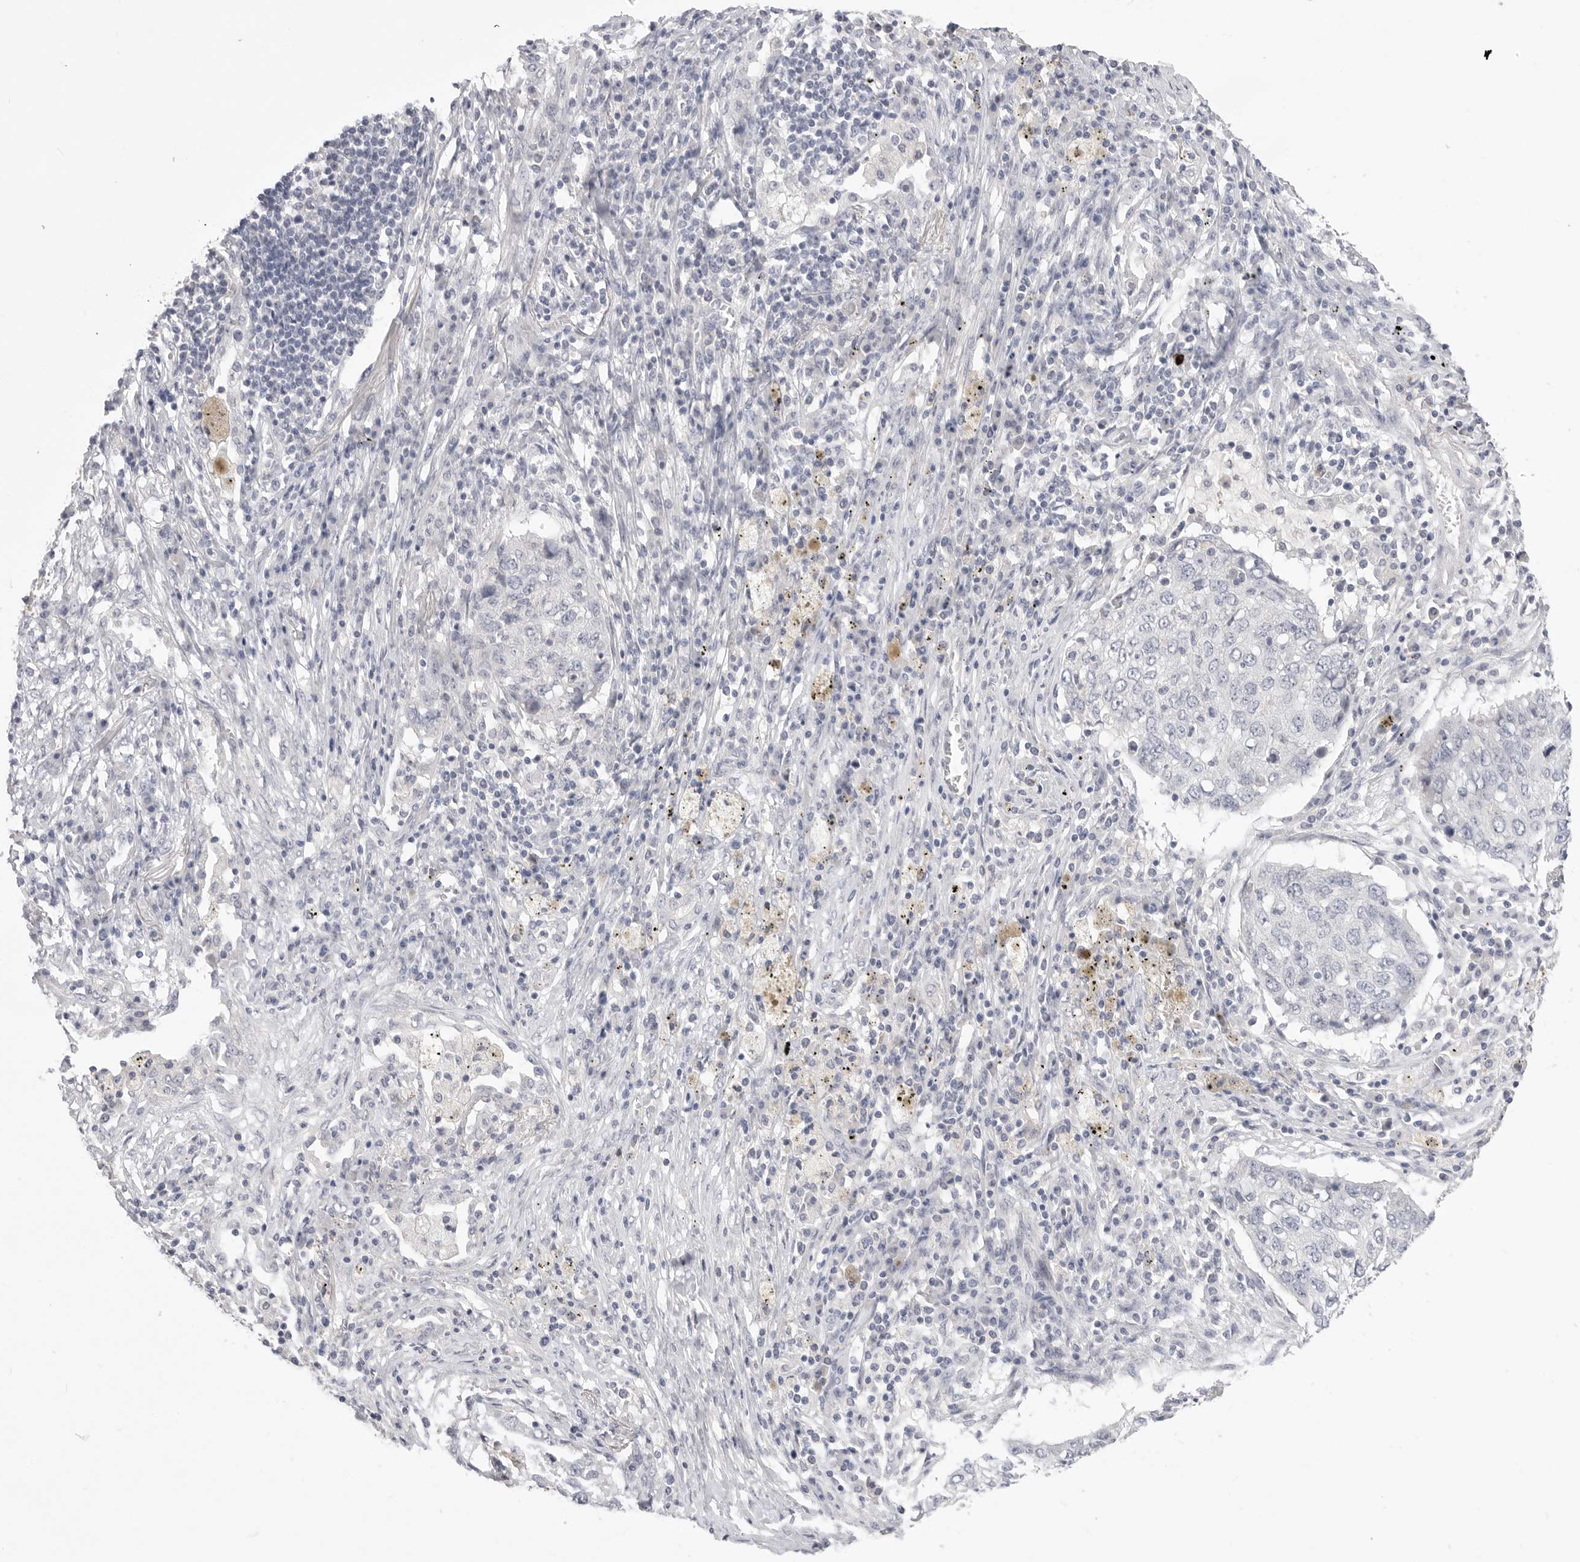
{"staining": {"intensity": "negative", "quantity": "none", "location": "none"}, "tissue": "lung cancer", "cell_type": "Tumor cells", "image_type": "cancer", "snomed": [{"axis": "morphology", "description": "Squamous cell carcinoma, NOS"}, {"axis": "topography", "description": "Lung"}], "caption": "Immunohistochemistry (IHC) image of human lung cancer (squamous cell carcinoma) stained for a protein (brown), which demonstrates no positivity in tumor cells.", "gene": "FBN2", "patient": {"sex": "female", "age": 63}}